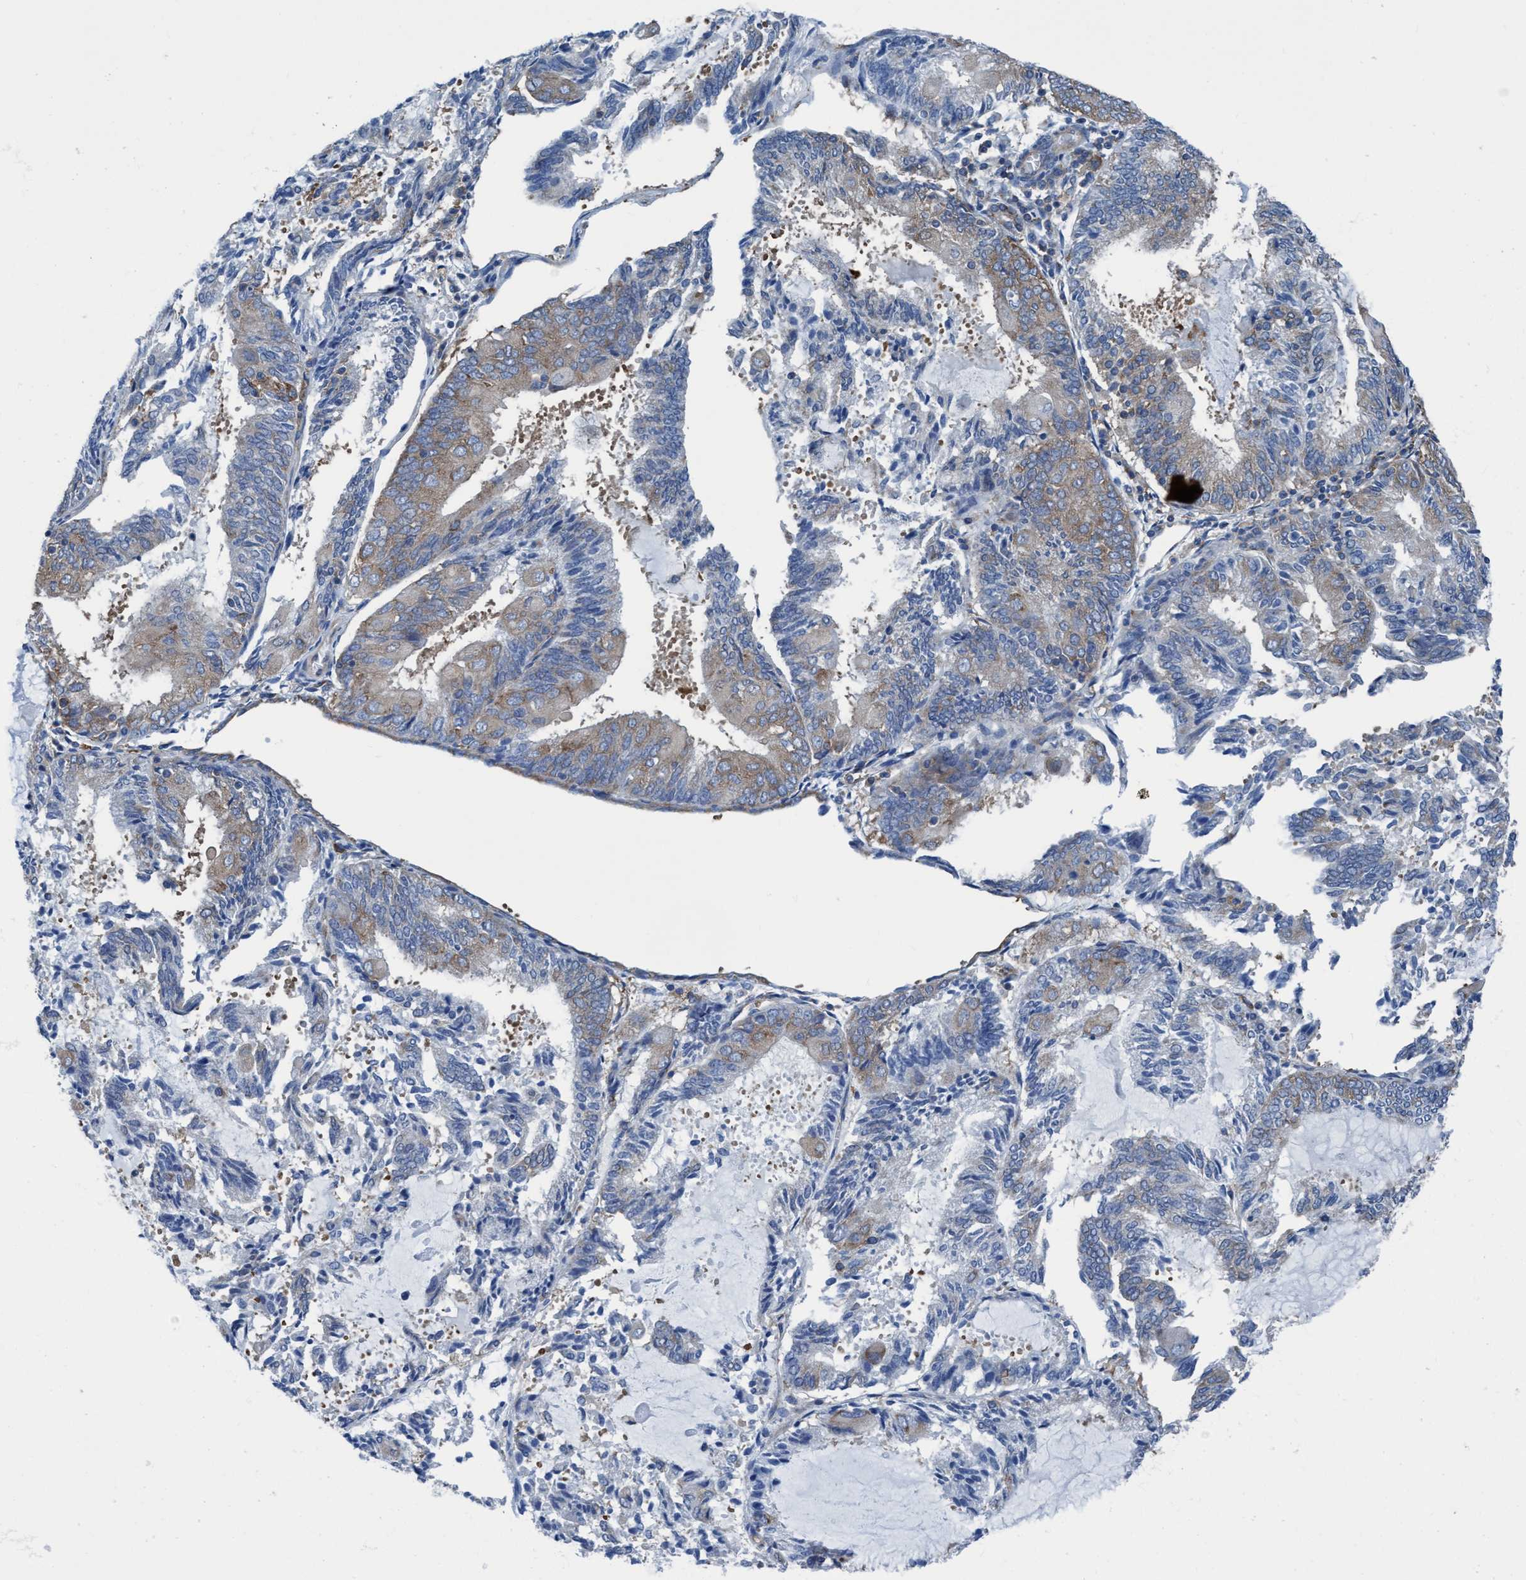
{"staining": {"intensity": "weak", "quantity": "25%-75%", "location": "cytoplasmic/membranous"}, "tissue": "endometrial cancer", "cell_type": "Tumor cells", "image_type": "cancer", "snomed": [{"axis": "morphology", "description": "Adenocarcinoma, NOS"}, {"axis": "topography", "description": "Endometrium"}], "caption": "DAB (3,3'-diaminobenzidine) immunohistochemical staining of adenocarcinoma (endometrial) demonstrates weak cytoplasmic/membranous protein expression in approximately 25%-75% of tumor cells.", "gene": "NMT1", "patient": {"sex": "female", "age": 81}}